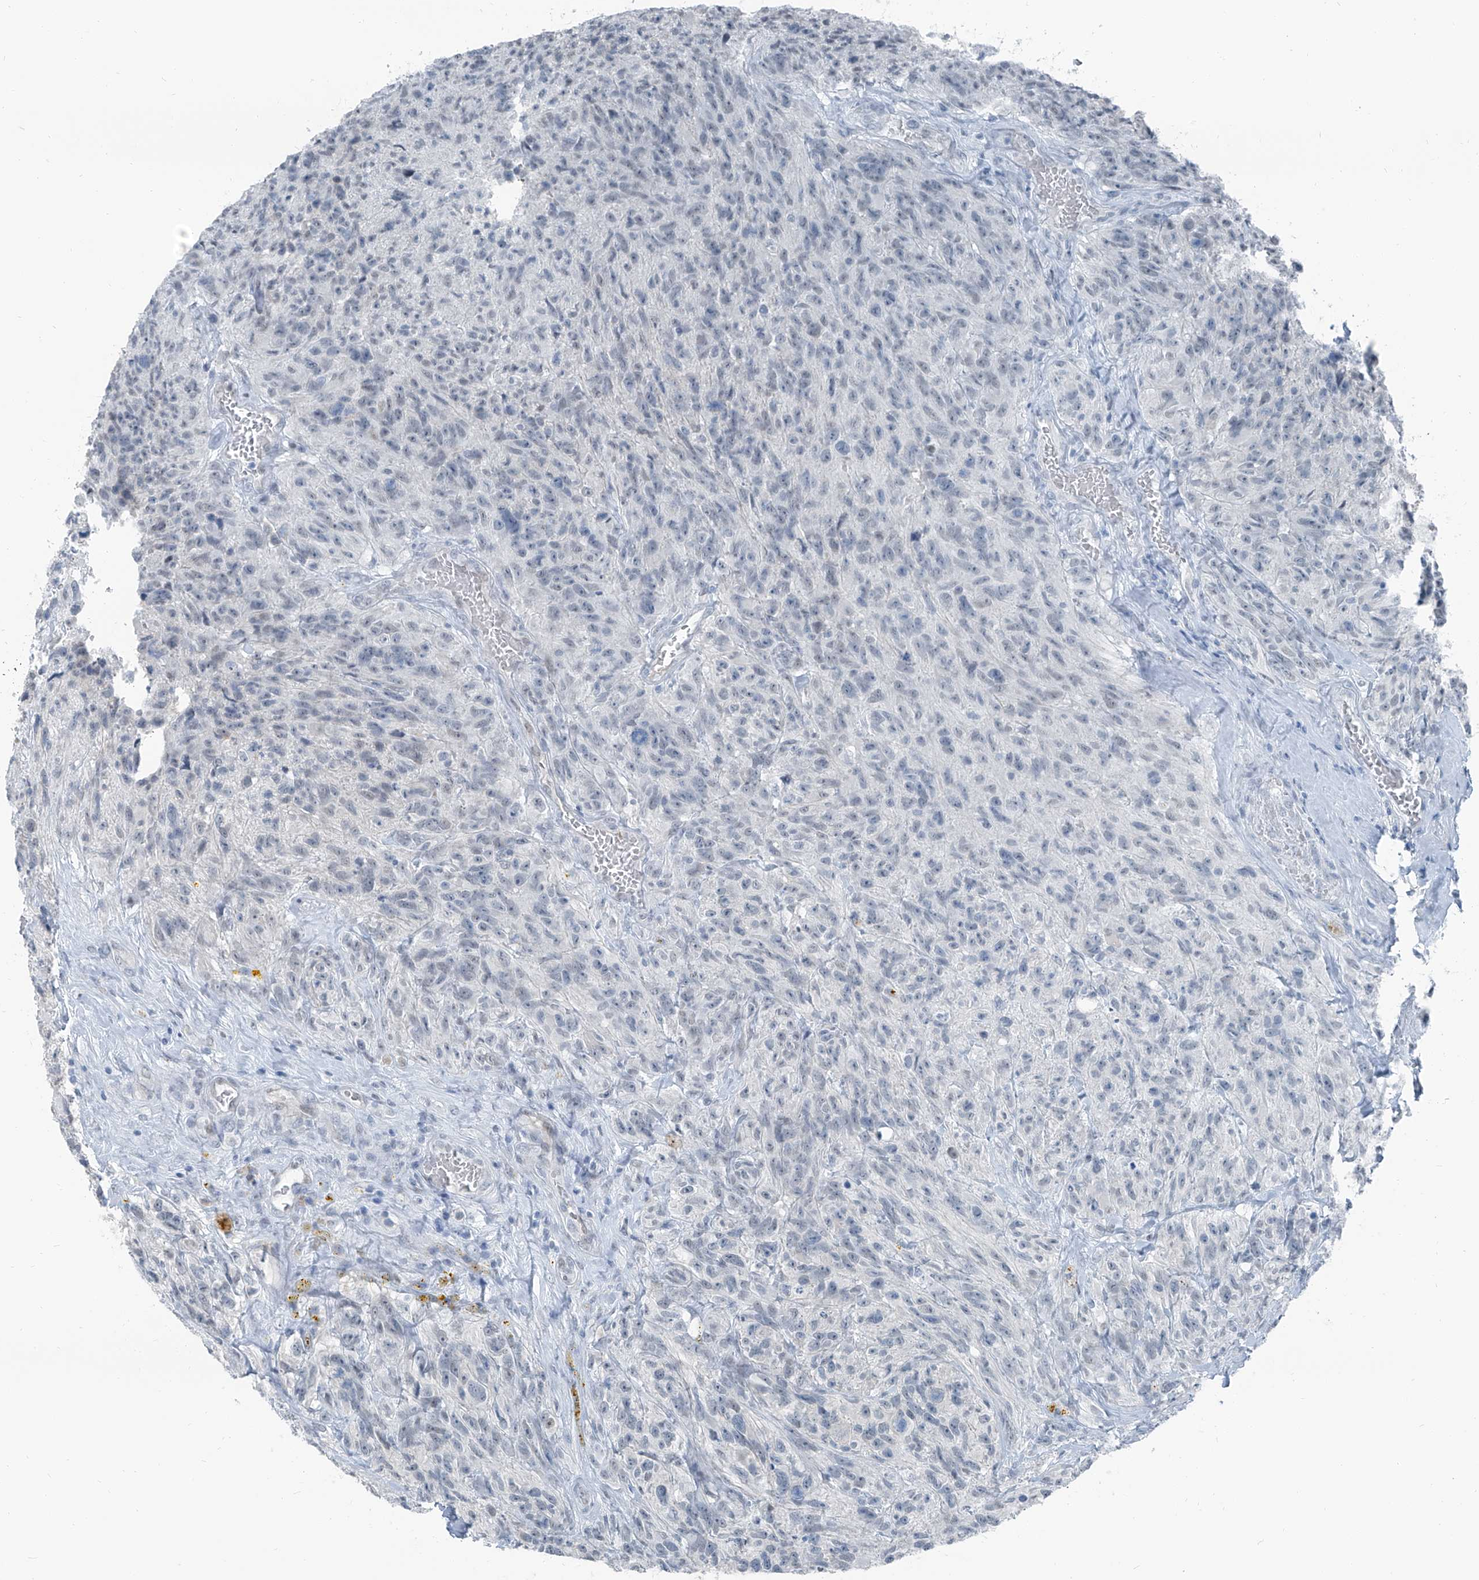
{"staining": {"intensity": "negative", "quantity": "none", "location": "none"}, "tissue": "glioma", "cell_type": "Tumor cells", "image_type": "cancer", "snomed": [{"axis": "morphology", "description": "Glioma, malignant, High grade"}, {"axis": "topography", "description": "Brain"}], "caption": "Glioma was stained to show a protein in brown. There is no significant positivity in tumor cells.", "gene": "RGN", "patient": {"sex": "male", "age": 69}}